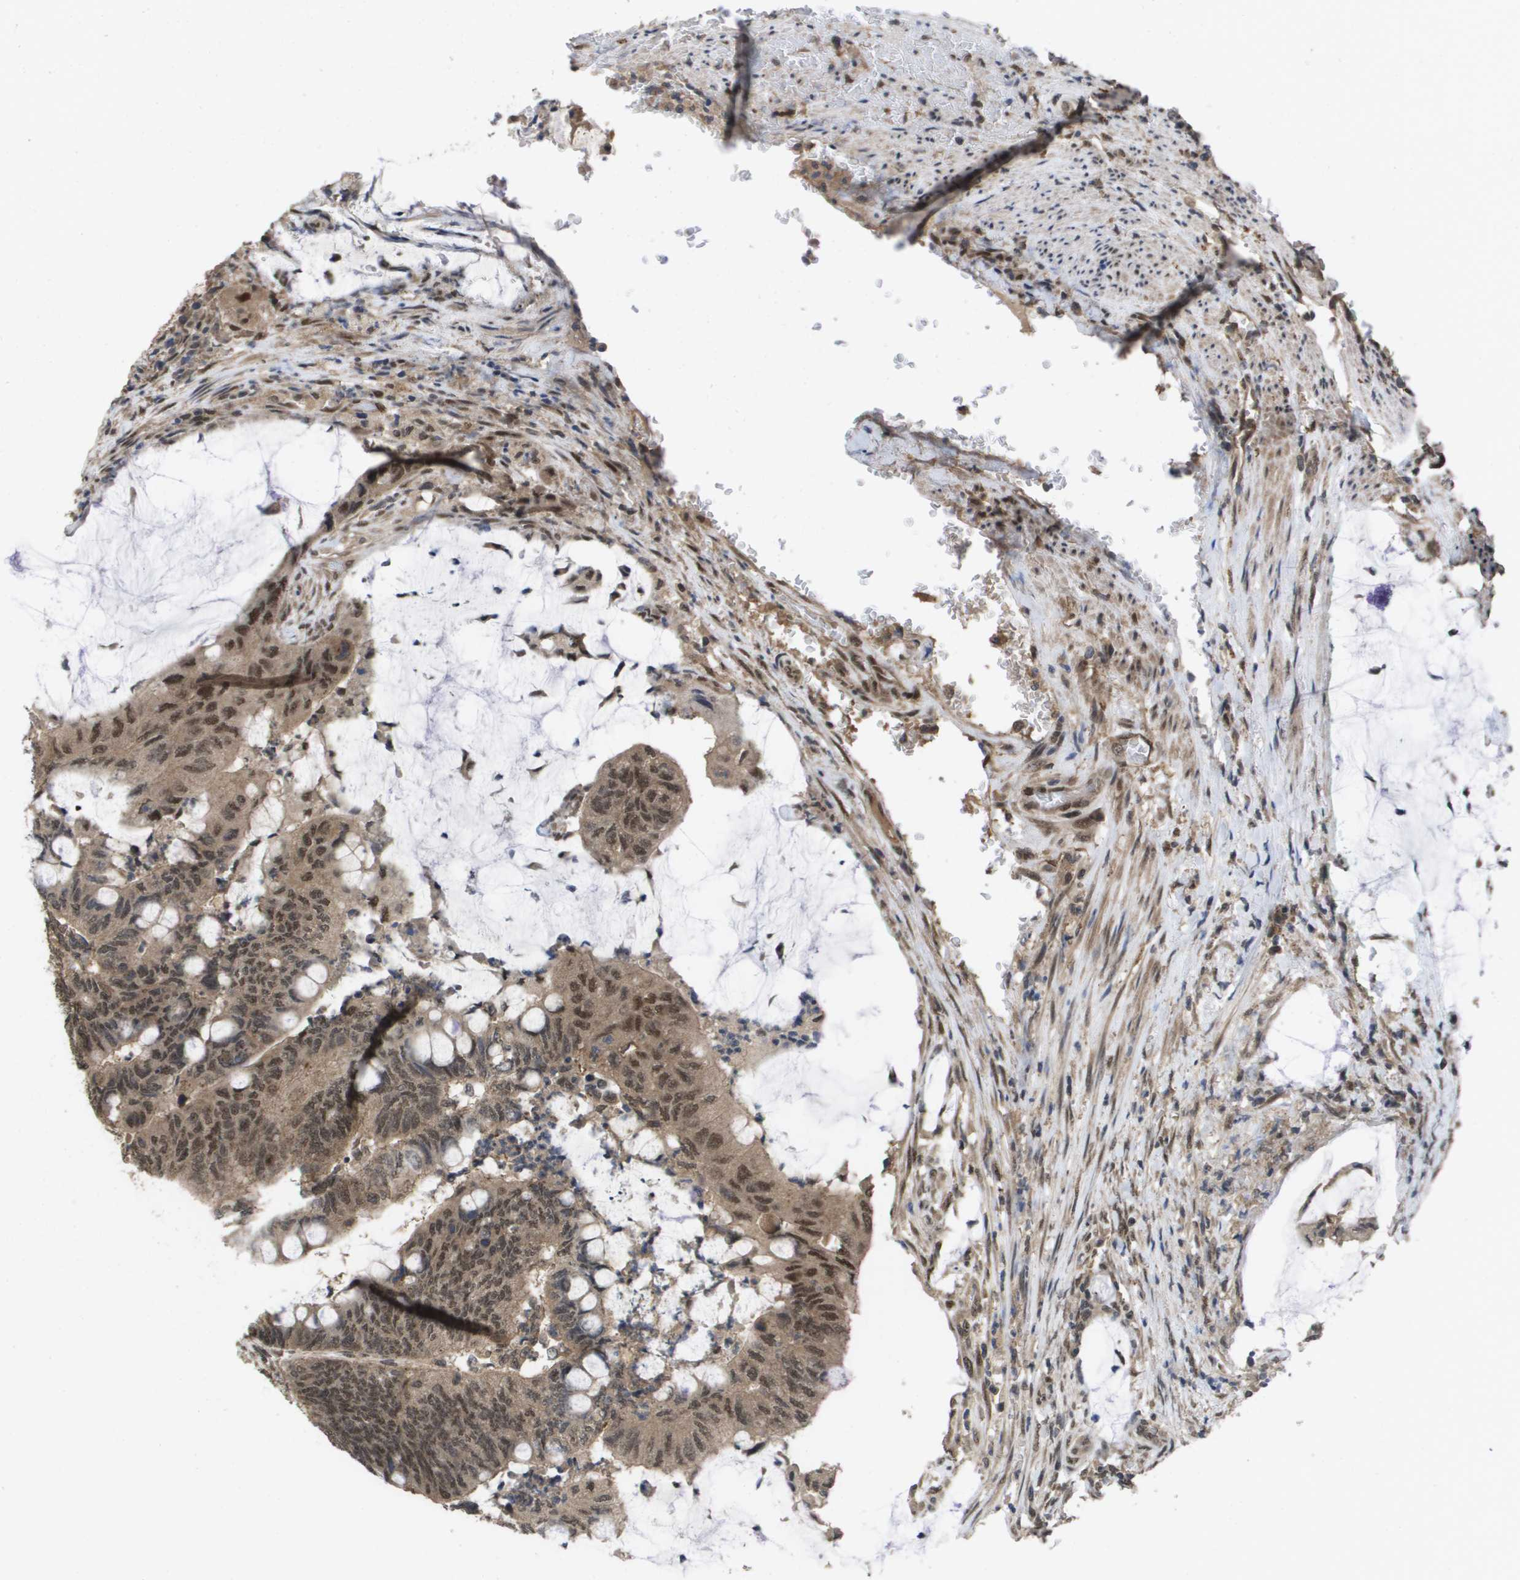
{"staining": {"intensity": "moderate", "quantity": ">75%", "location": "cytoplasmic/membranous,nuclear"}, "tissue": "colorectal cancer", "cell_type": "Tumor cells", "image_type": "cancer", "snomed": [{"axis": "morphology", "description": "Normal tissue, NOS"}, {"axis": "morphology", "description": "Adenocarcinoma, NOS"}, {"axis": "topography", "description": "Rectum"}], "caption": "Immunohistochemistry (DAB (3,3'-diaminobenzidine)) staining of adenocarcinoma (colorectal) shows moderate cytoplasmic/membranous and nuclear protein expression in approximately >75% of tumor cells.", "gene": "AMBRA1", "patient": {"sex": "male", "age": 92}}